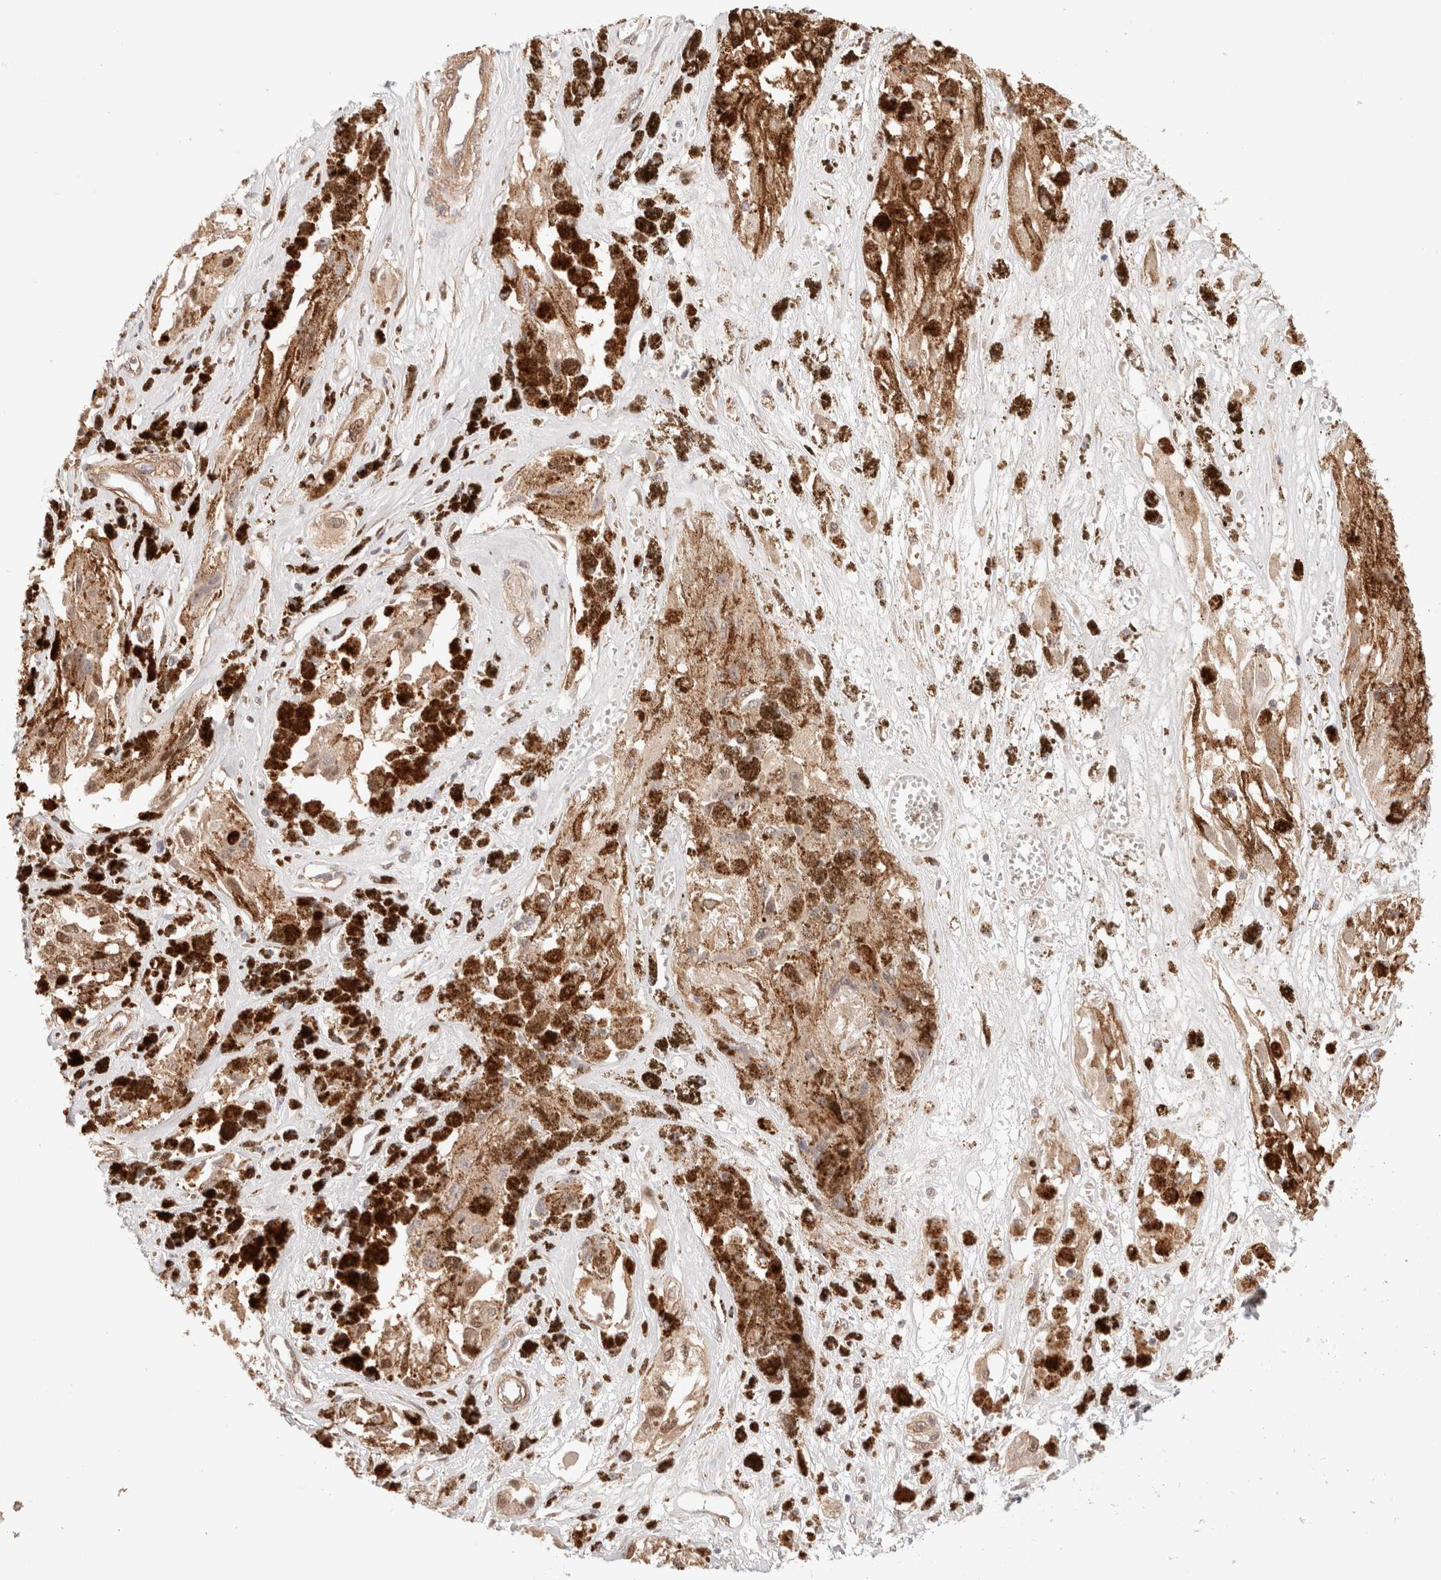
{"staining": {"intensity": "weak", "quantity": ">75%", "location": "cytoplasmic/membranous,nuclear"}, "tissue": "melanoma", "cell_type": "Tumor cells", "image_type": "cancer", "snomed": [{"axis": "morphology", "description": "Malignant melanoma, NOS"}, {"axis": "topography", "description": "Skin"}], "caption": "Weak cytoplasmic/membranous and nuclear expression is present in about >75% of tumor cells in melanoma.", "gene": "BRPF3", "patient": {"sex": "male", "age": 88}}